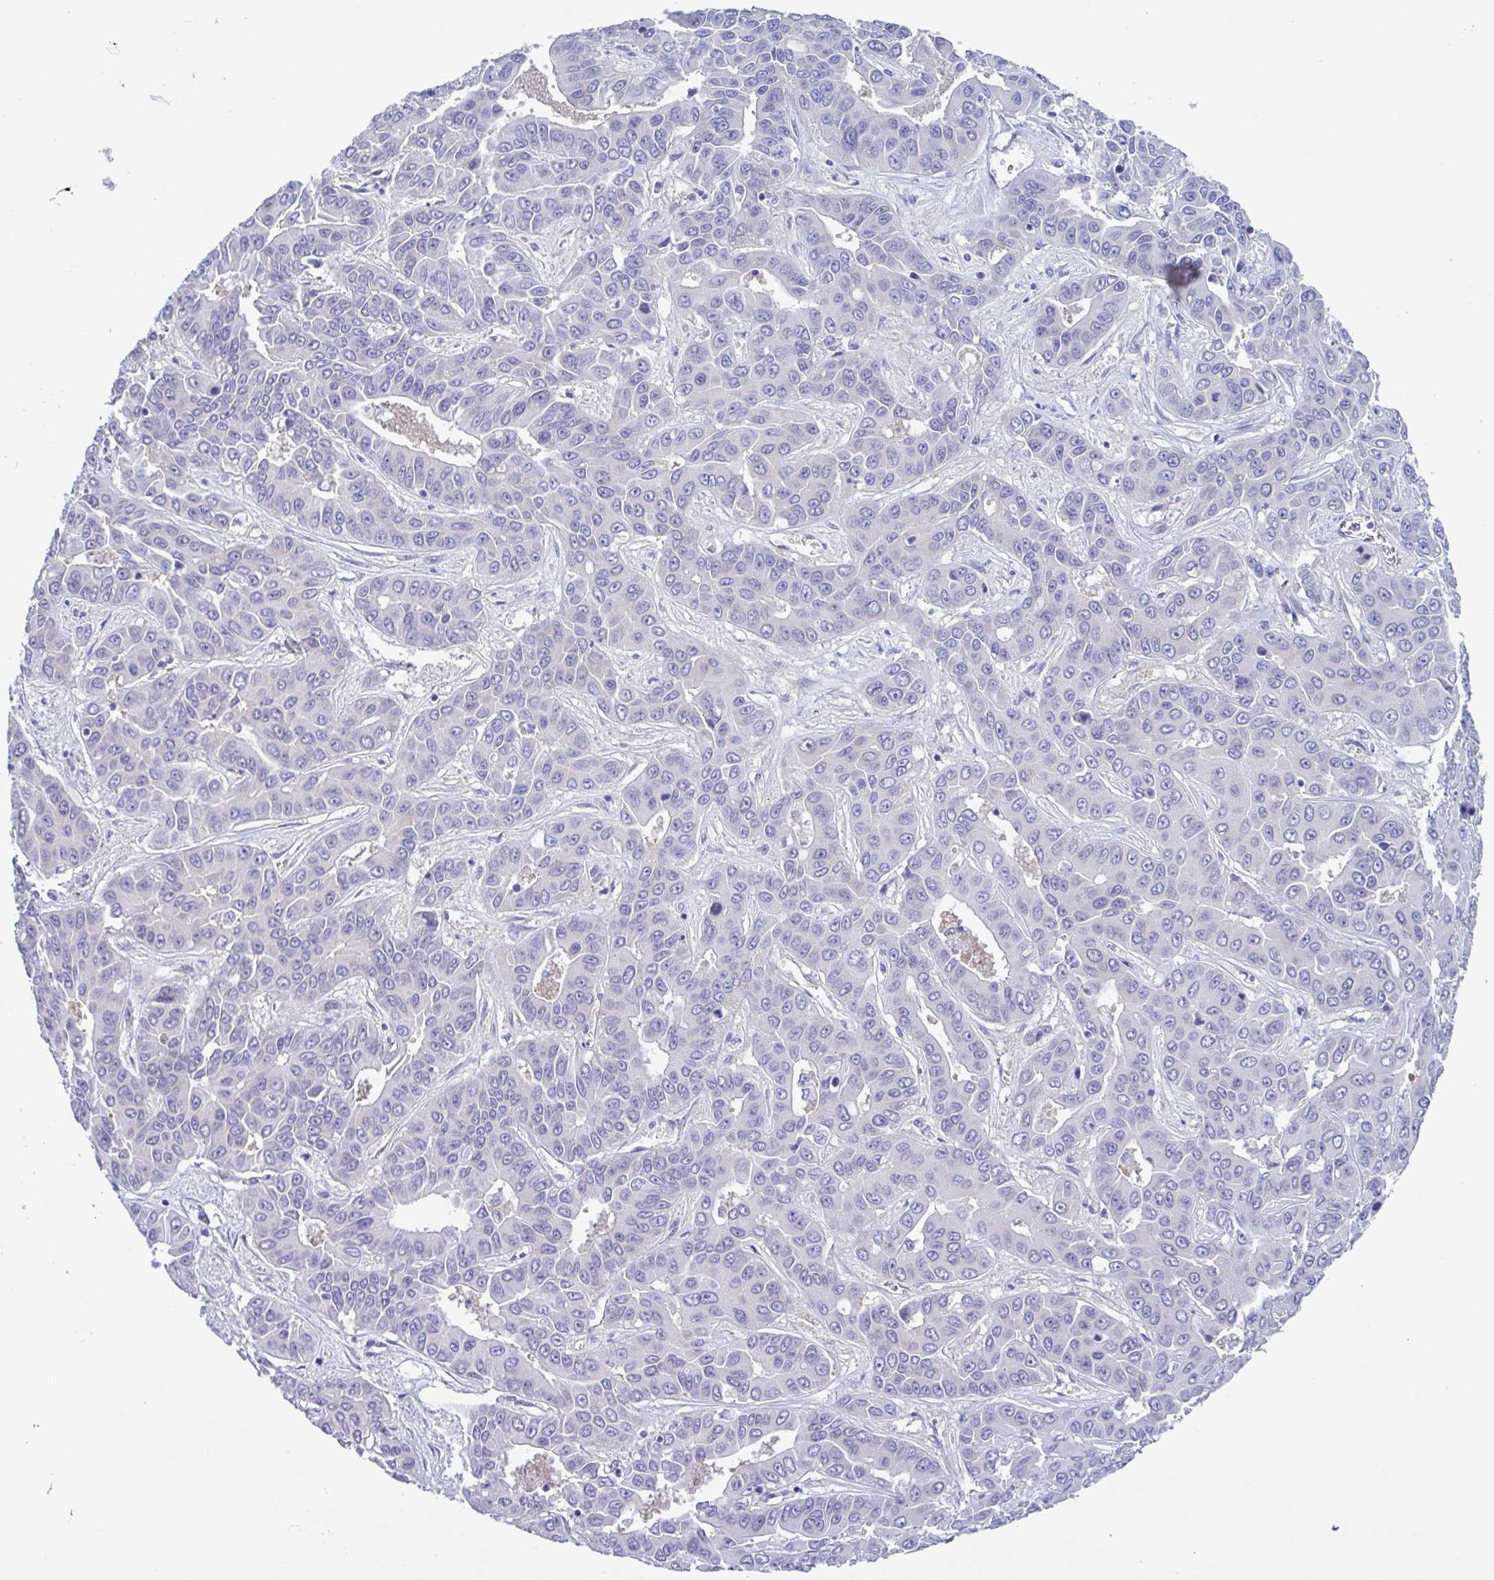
{"staining": {"intensity": "negative", "quantity": "none", "location": "none"}, "tissue": "liver cancer", "cell_type": "Tumor cells", "image_type": "cancer", "snomed": [{"axis": "morphology", "description": "Cholangiocarcinoma"}, {"axis": "topography", "description": "Liver"}], "caption": "Immunohistochemistry (IHC) of human liver cancer exhibits no expression in tumor cells.", "gene": "LPIN3", "patient": {"sex": "female", "age": 52}}